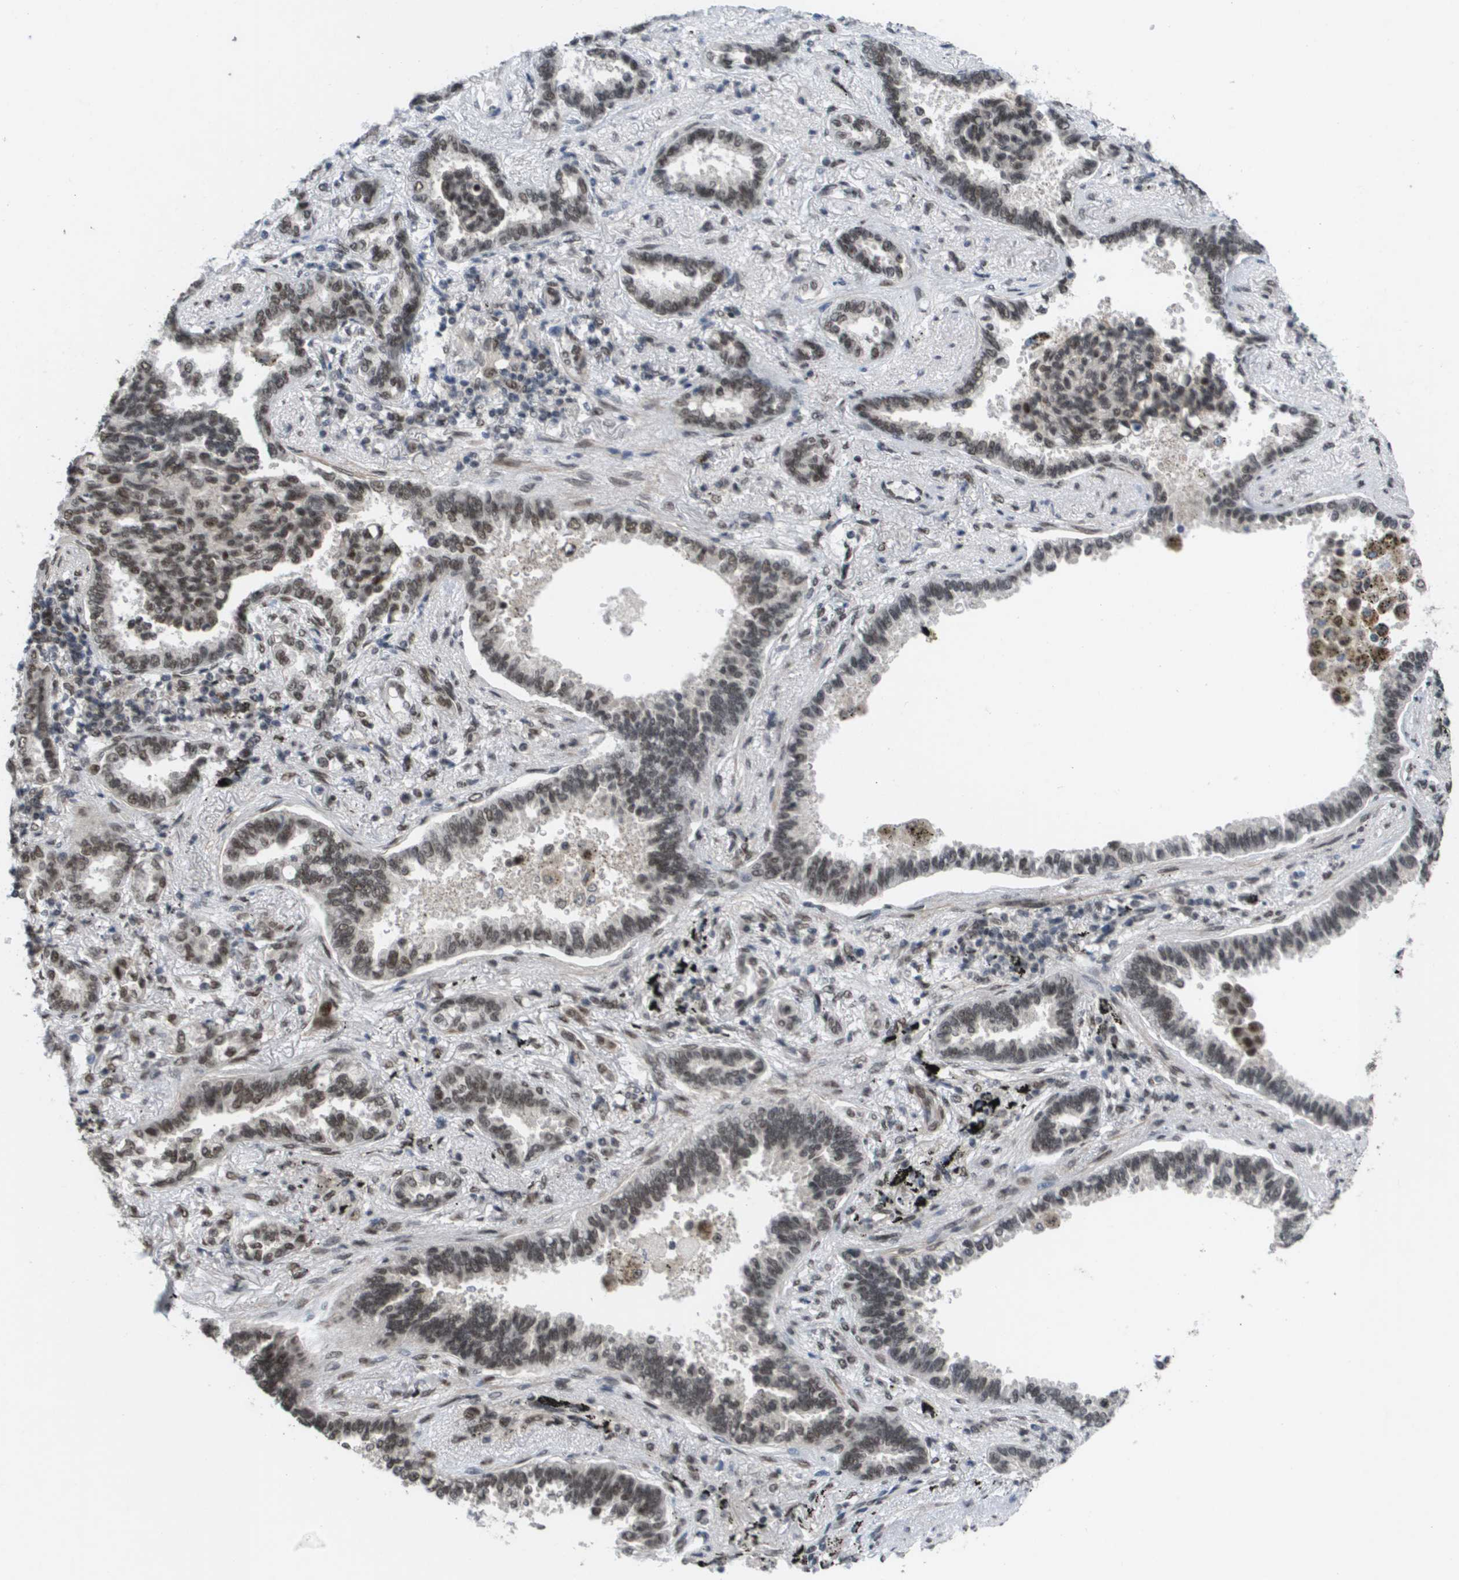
{"staining": {"intensity": "moderate", "quantity": ">75%", "location": "nuclear"}, "tissue": "lung cancer", "cell_type": "Tumor cells", "image_type": "cancer", "snomed": [{"axis": "morphology", "description": "Normal tissue, NOS"}, {"axis": "morphology", "description": "Adenocarcinoma, NOS"}, {"axis": "topography", "description": "Lung"}], "caption": "Lung cancer stained with IHC demonstrates moderate nuclear expression in about >75% of tumor cells.", "gene": "CDT1", "patient": {"sex": "male", "age": 59}}